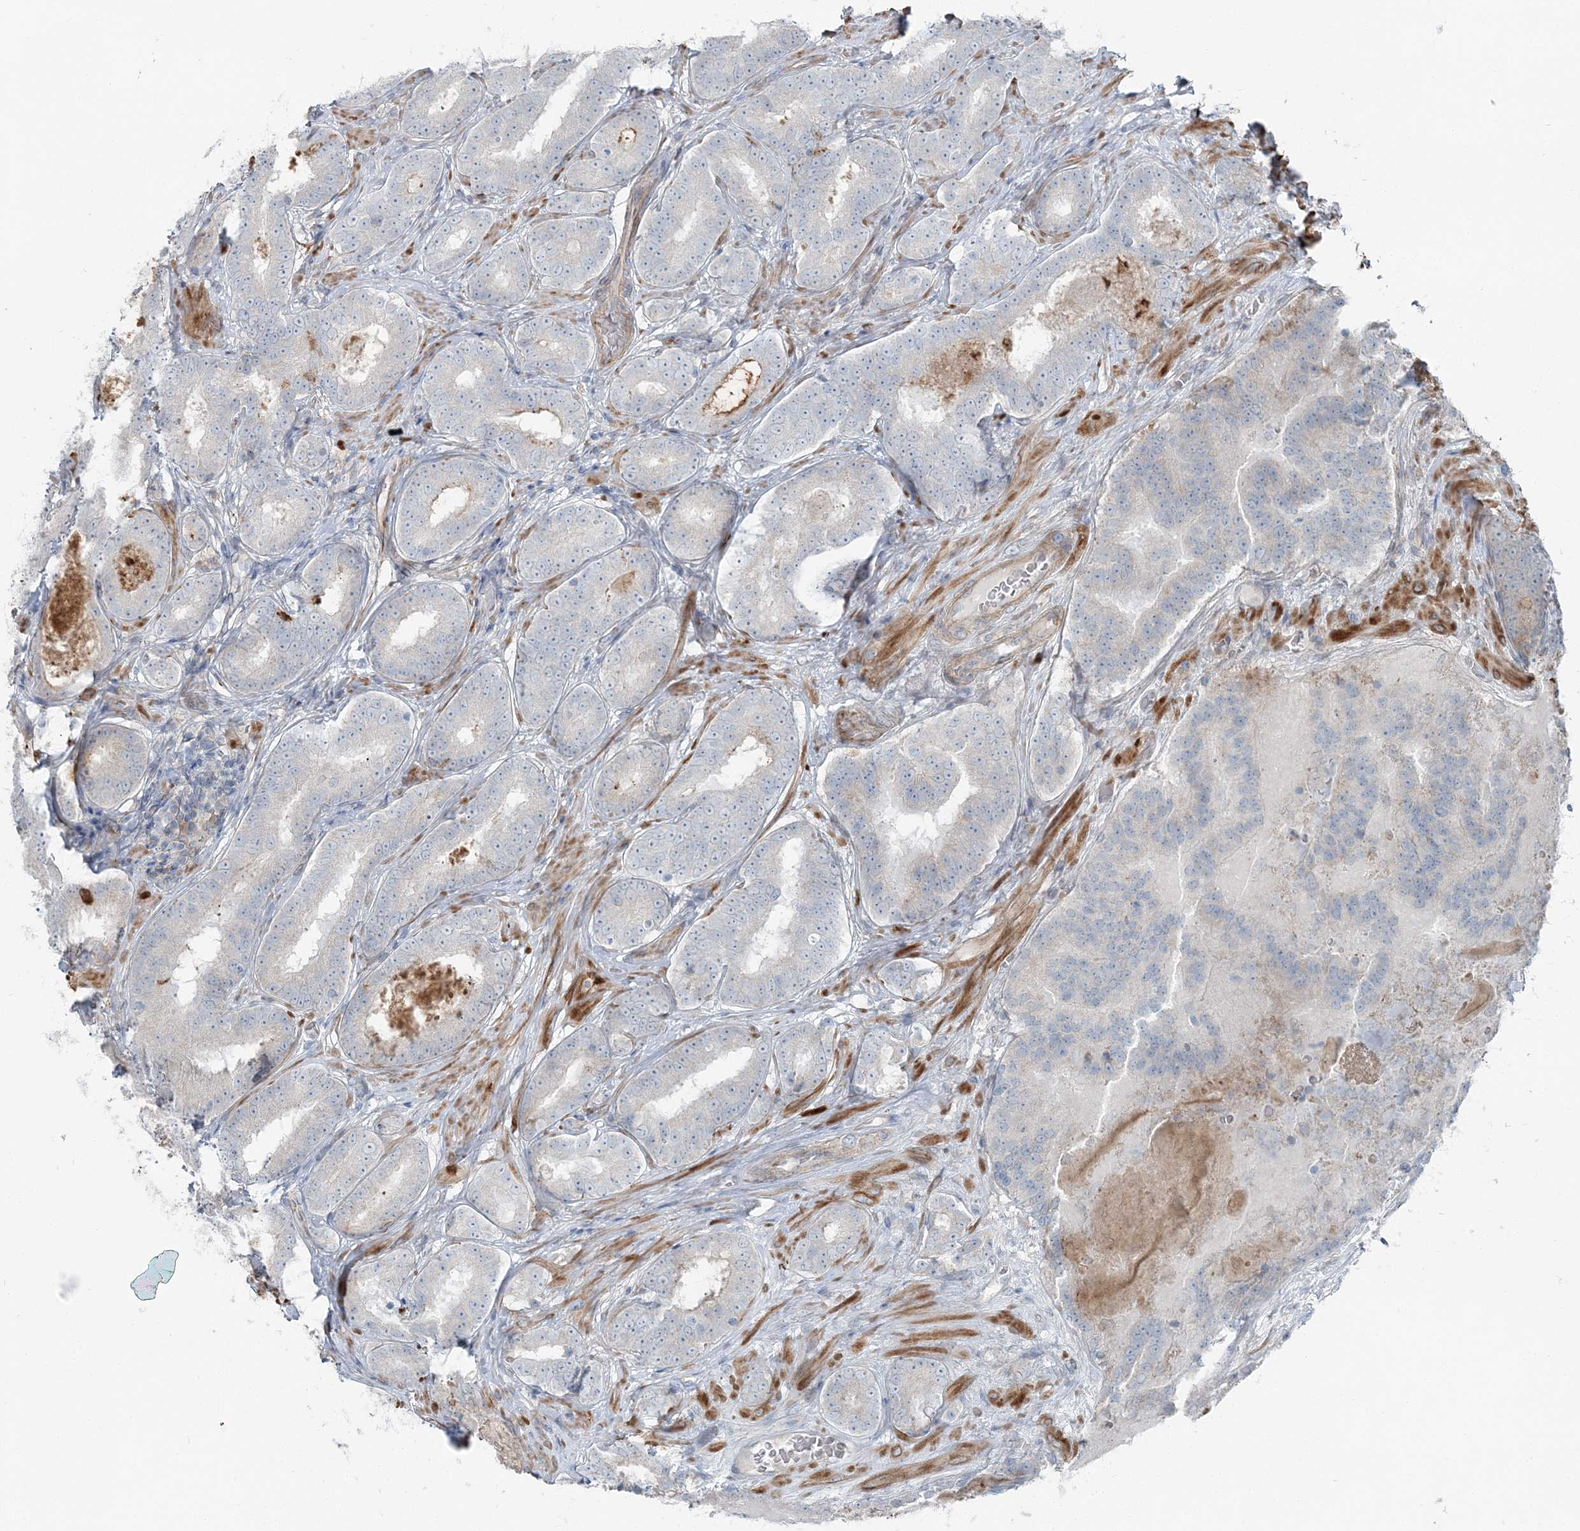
{"staining": {"intensity": "moderate", "quantity": "<25%", "location": "cytoplasmic/membranous"}, "tissue": "prostate cancer", "cell_type": "Tumor cells", "image_type": "cancer", "snomed": [{"axis": "morphology", "description": "Adenocarcinoma, High grade"}, {"axis": "topography", "description": "Prostate"}], "caption": "Immunohistochemical staining of human prostate cancer exhibits low levels of moderate cytoplasmic/membranous protein expression in approximately <25% of tumor cells.", "gene": "FBXL17", "patient": {"sex": "male", "age": 57}}